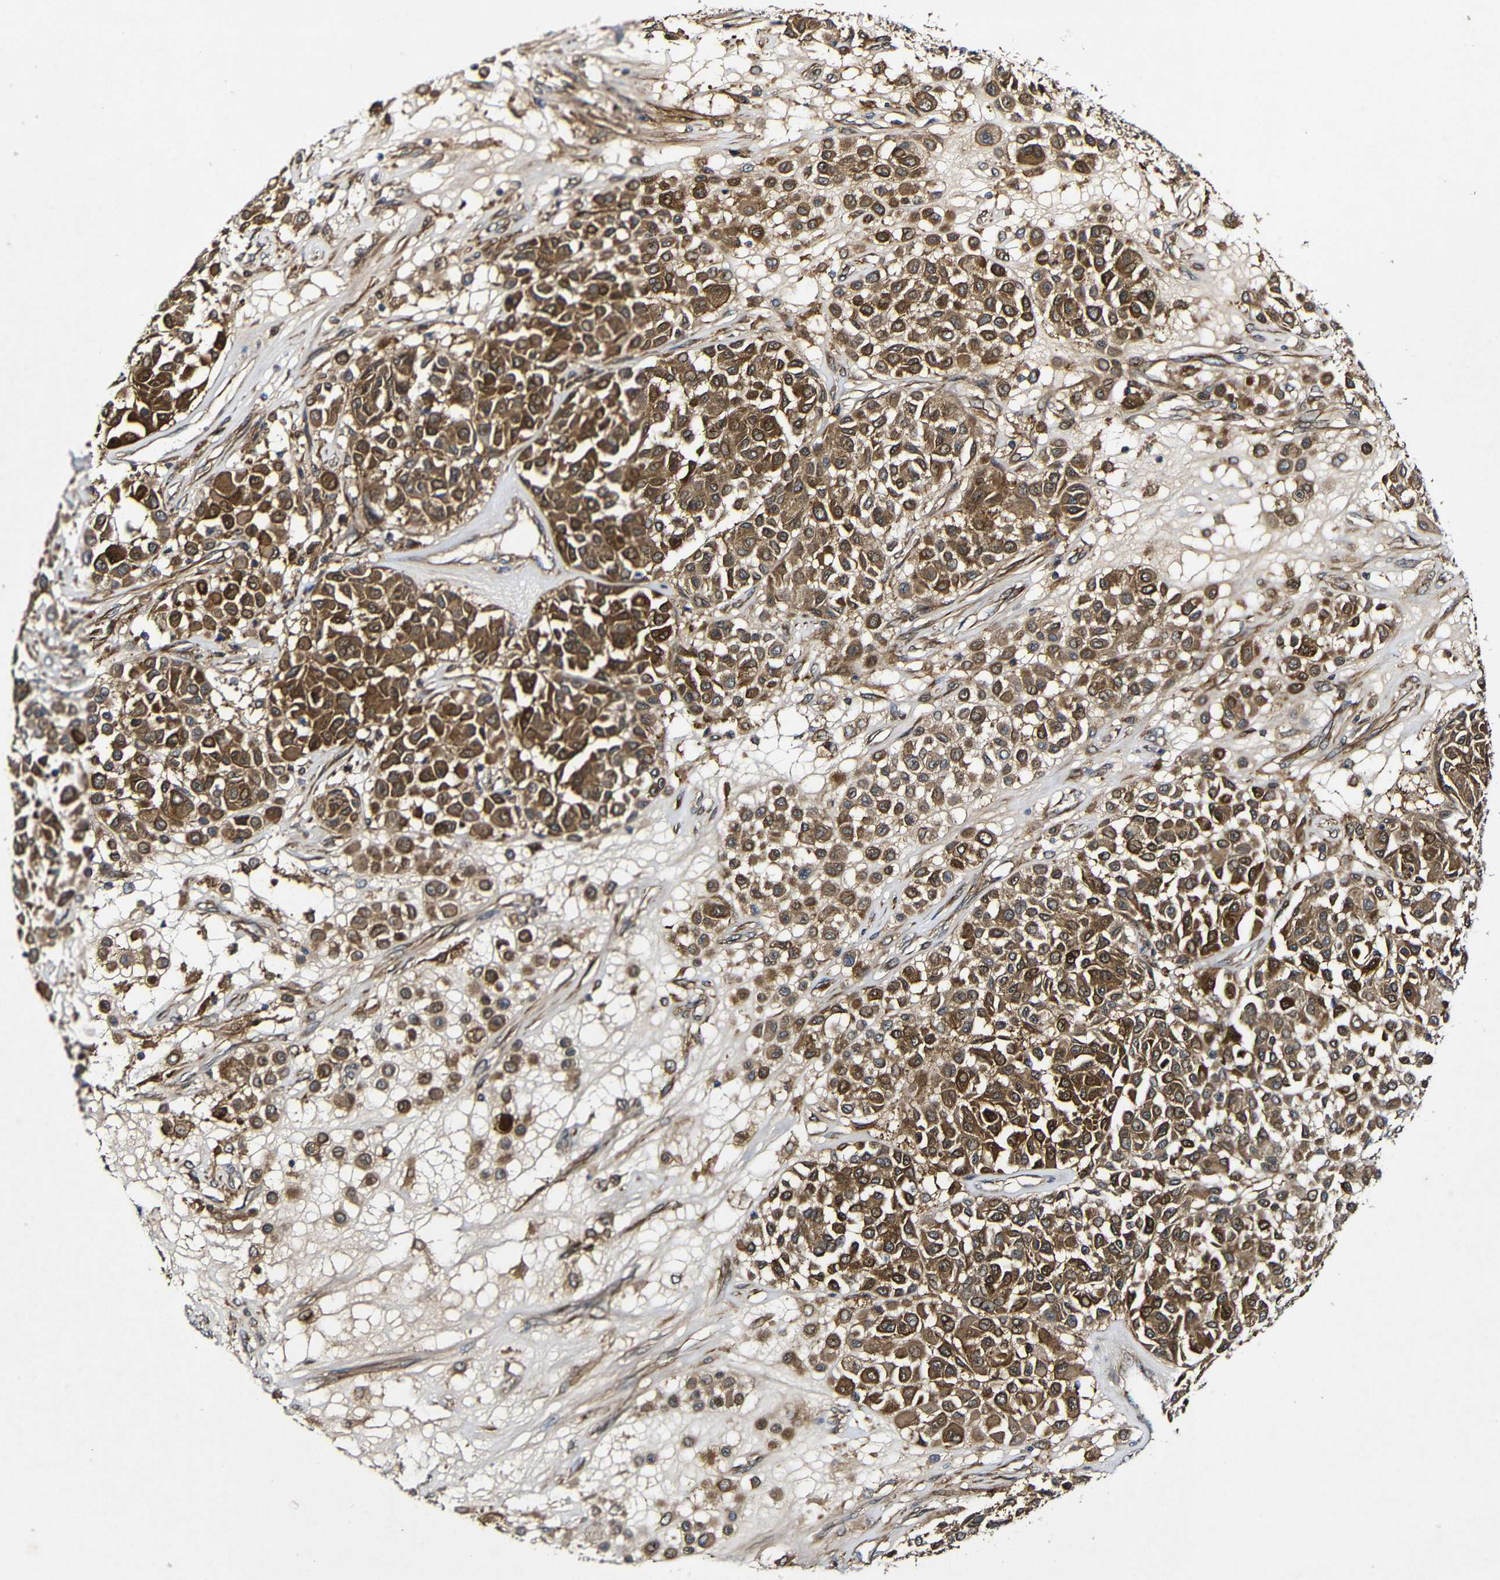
{"staining": {"intensity": "moderate", "quantity": ">75%", "location": "cytoplasmic/membranous"}, "tissue": "melanoma", "cell_type": "Tumor cells", "image_type": "cancer", "snomed": [{"axis": "morphology", "description": "Malignant melanoma, Metastatic site"}, {"axis": "topography", "description": "Soft tissue"}], "caption": "Immunohistochemical staining of melanoma shows medium levels of moderate cytoplasmic/membranous staining in about >75% of tumor cells.", "gene": "GSDME", "patient": {"sex": "male", "age": 41}}